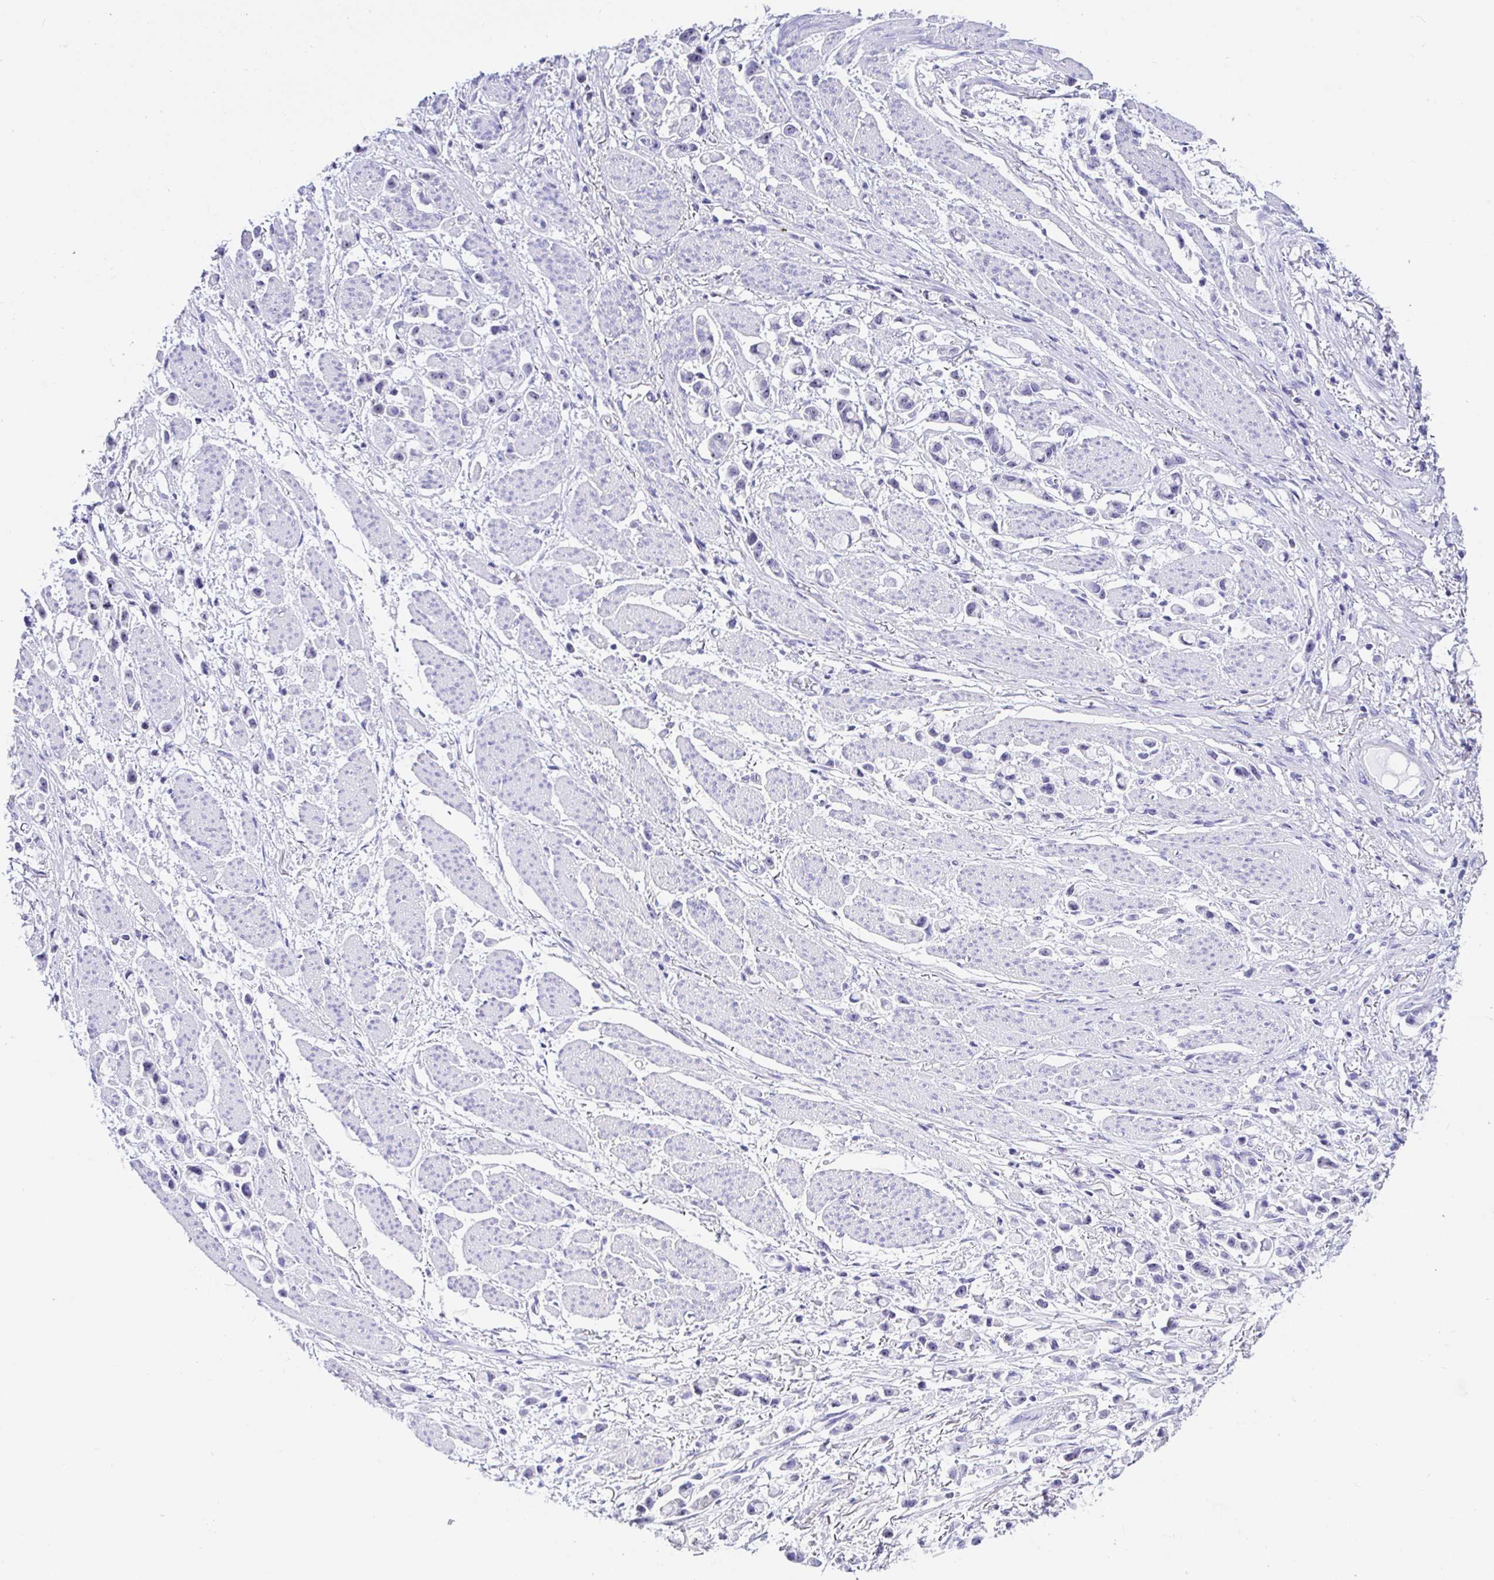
{"staining": {"intensity": "negative", "quantity": "none", "location": "none"}, "tissue": "stomach cancer", "cell_type": "Tumor cells", "image_type": "cancer", "snomed": [{"axis": "morphology", "description": "Adenocarcinoma, NOS"}, {"axis": "topography", "description": "Stomach"}], "caption": "High power microscopy photomicrograph of an IHC image of stomach adenocarcinoma, revealing no significant staining in tumor cells.", "gene": "PRAMEF19", "patient": {"sex": "female", "age": 81}}